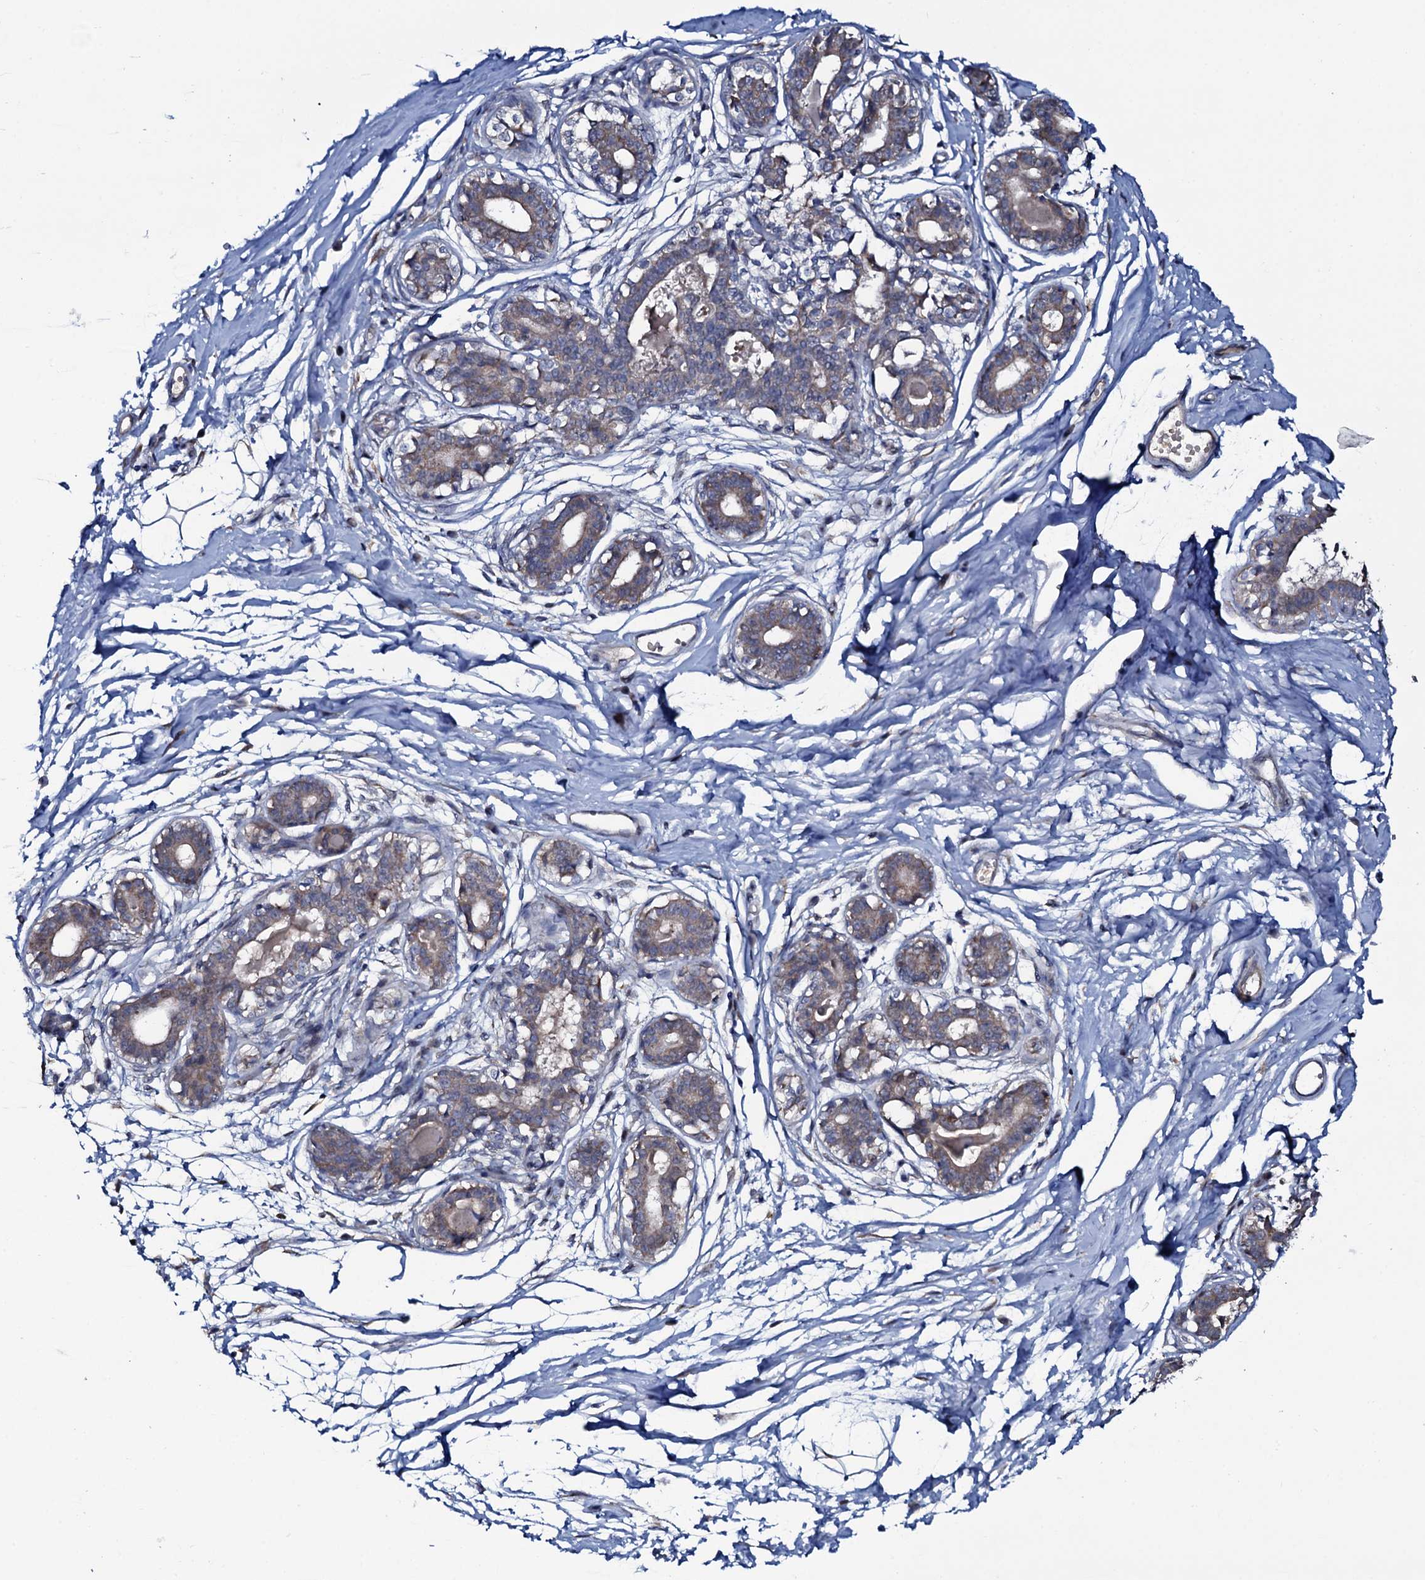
{"staining": {"intensity": "negative", "quantity": "none", "location": "none"}, "tissue": "breast", "cell_type": "Adipocytes", "image_type": "normal", "snomed": [{"axis": "morphology", "description": "Normal tissue, NOS"}, {"axis": "topography", "description": "Breast"}], "caption": "Immunohistochemistry of unremarkable breast shows no positivity in adipocytes.", "gene": "PPP1R3D", "patient": {"sex": "female", "age": 45}}